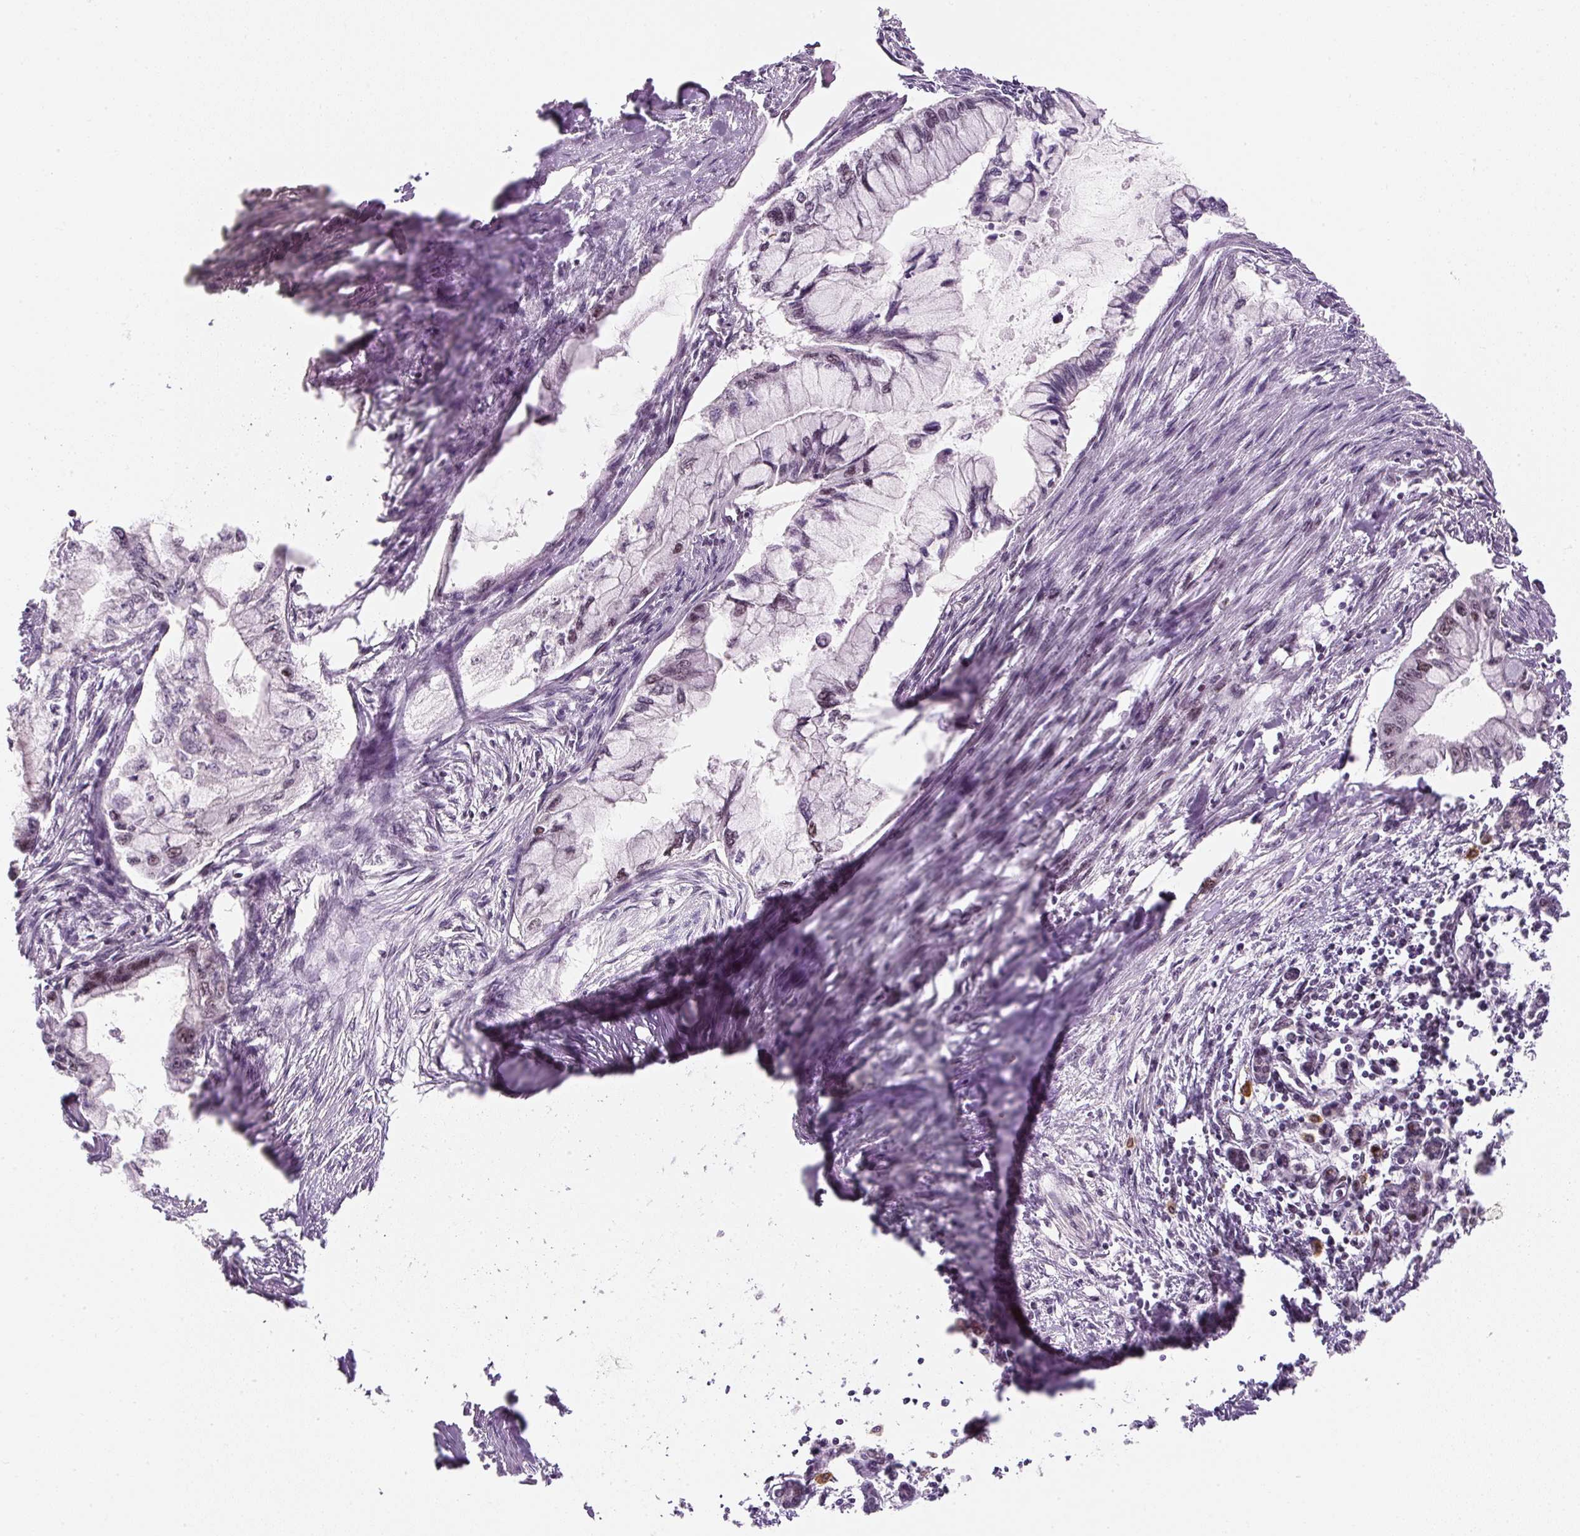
{"staining": {"intensity": "moderate", "quantity": "25%-75%", "location": "nuclear"}, "tissue": "pancreatic cancer", "cell_type": "Tumor cells", "image_type": "cancer", "snomed": [{"axis": "morphology", "description": "Adenocarcinoma, NOS"}, {"axis": "topography", "description": "Pancreas"}], "caption": "Protein staining by IHC exhibits moderate nuclear staining in approximately 25%-75% of tumor cells in pancreatic cancer (adenocarcinoma).", "gene": "U2AF2", "patient": {"sex": "male", "age": 48}}